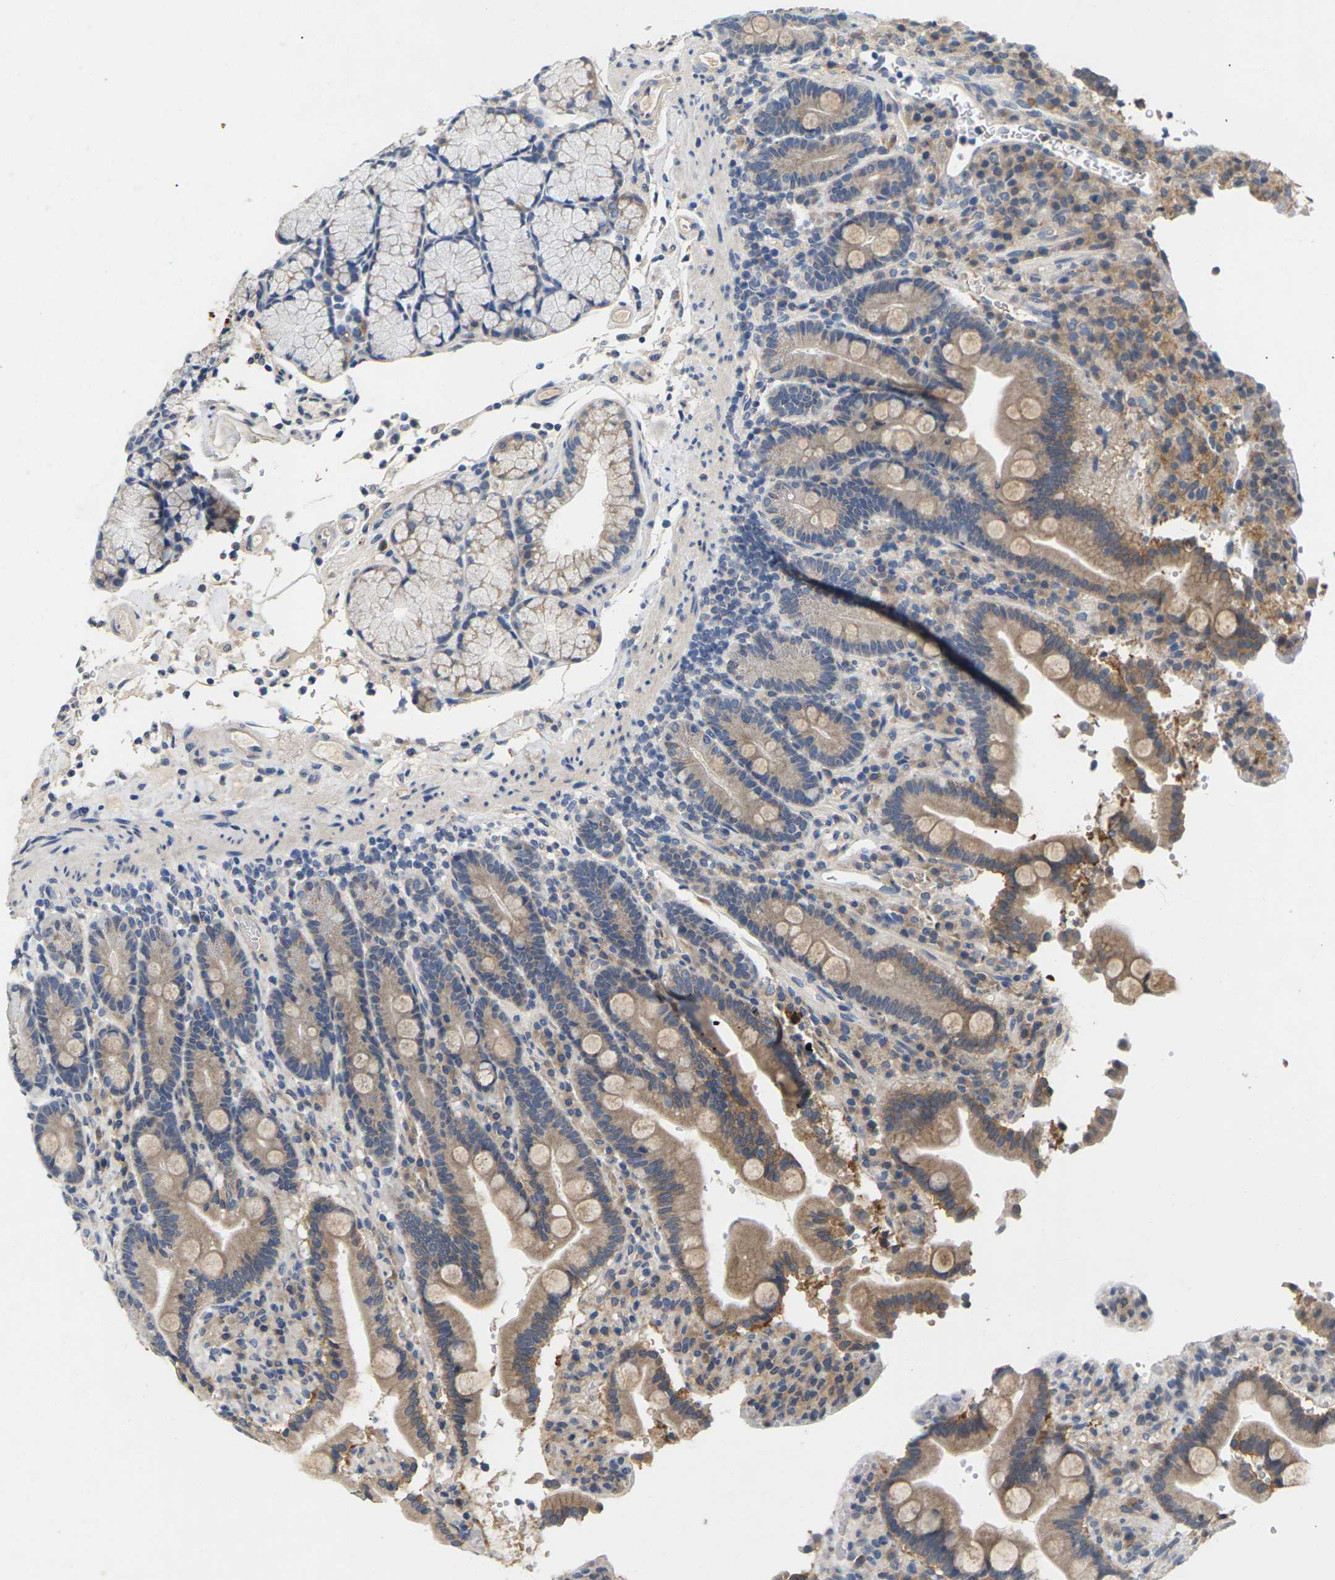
{"staining": {"intensity": "weak", "quantity": ">75%", "location": "cytoplasmic/membranous"}, "tissue": "duodenum", "cell_type": "Glandular cells", "image_type": "normal", "snomed": [{"axis": "morphology", "description": "Normal tissue, NOS"}, {"axis": "topography", "description": "Small intestine, NOS"}], "caption": "Protein analysis of normal duodenum shows weak cytoplasmic/membranous staining in approximately >75% of glandular cells.", "gene": "SLC2A2", "patient": {"sex": "female", "age": 71}}